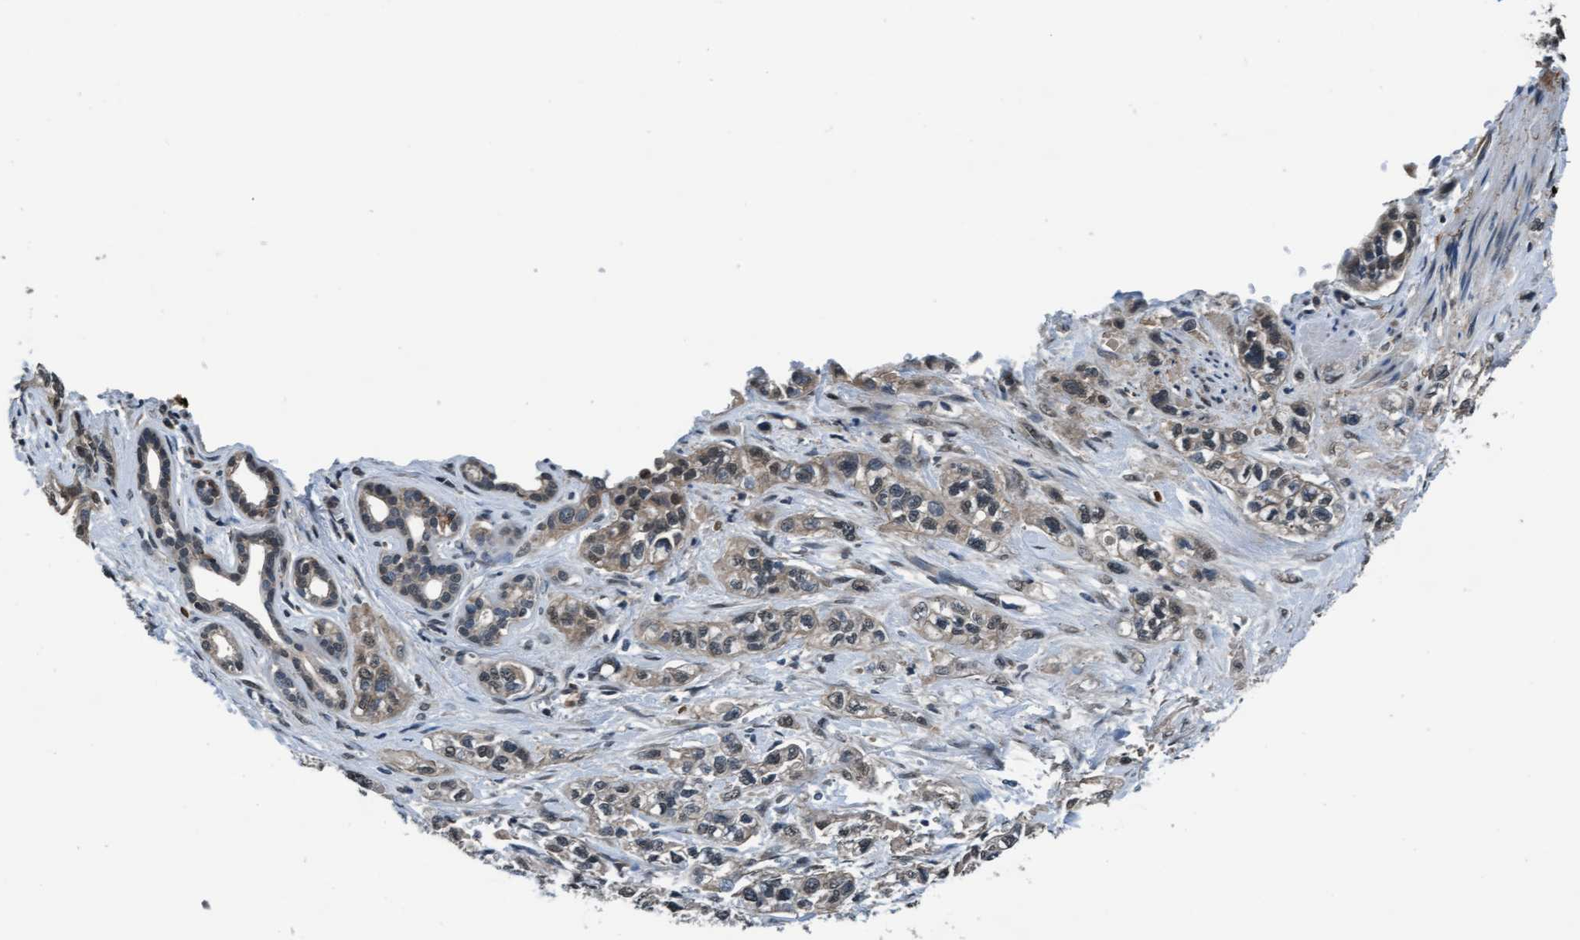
{"staining": {"intensity": "weak", "quantity": ">75%", "location": "cytoplasmic/membranous,nuclear"}, "tissue": "pancreatic cancer", "cell_type": "Tumor cells", "image_type": "cancer", "snomed": [{"axis": "morphology", "description": "Adenocarcinoma, NOS"}, {"axis": "topography", "description": "Pancreas"}], "caption": "High-magnification brightfield microscopy of pancreatic cancer (adenocarcinoma) stained with DAB (3,3'-diaminobenzidine) (brown) and counterstained with hematoxylin (blue). tumor cells exhibit weak cytoplasmic/membranous and nuclear staining is identified in approximately>75% of cells.", "gene": "WASF1", "patient": {"sex": "male", "age": 74}}